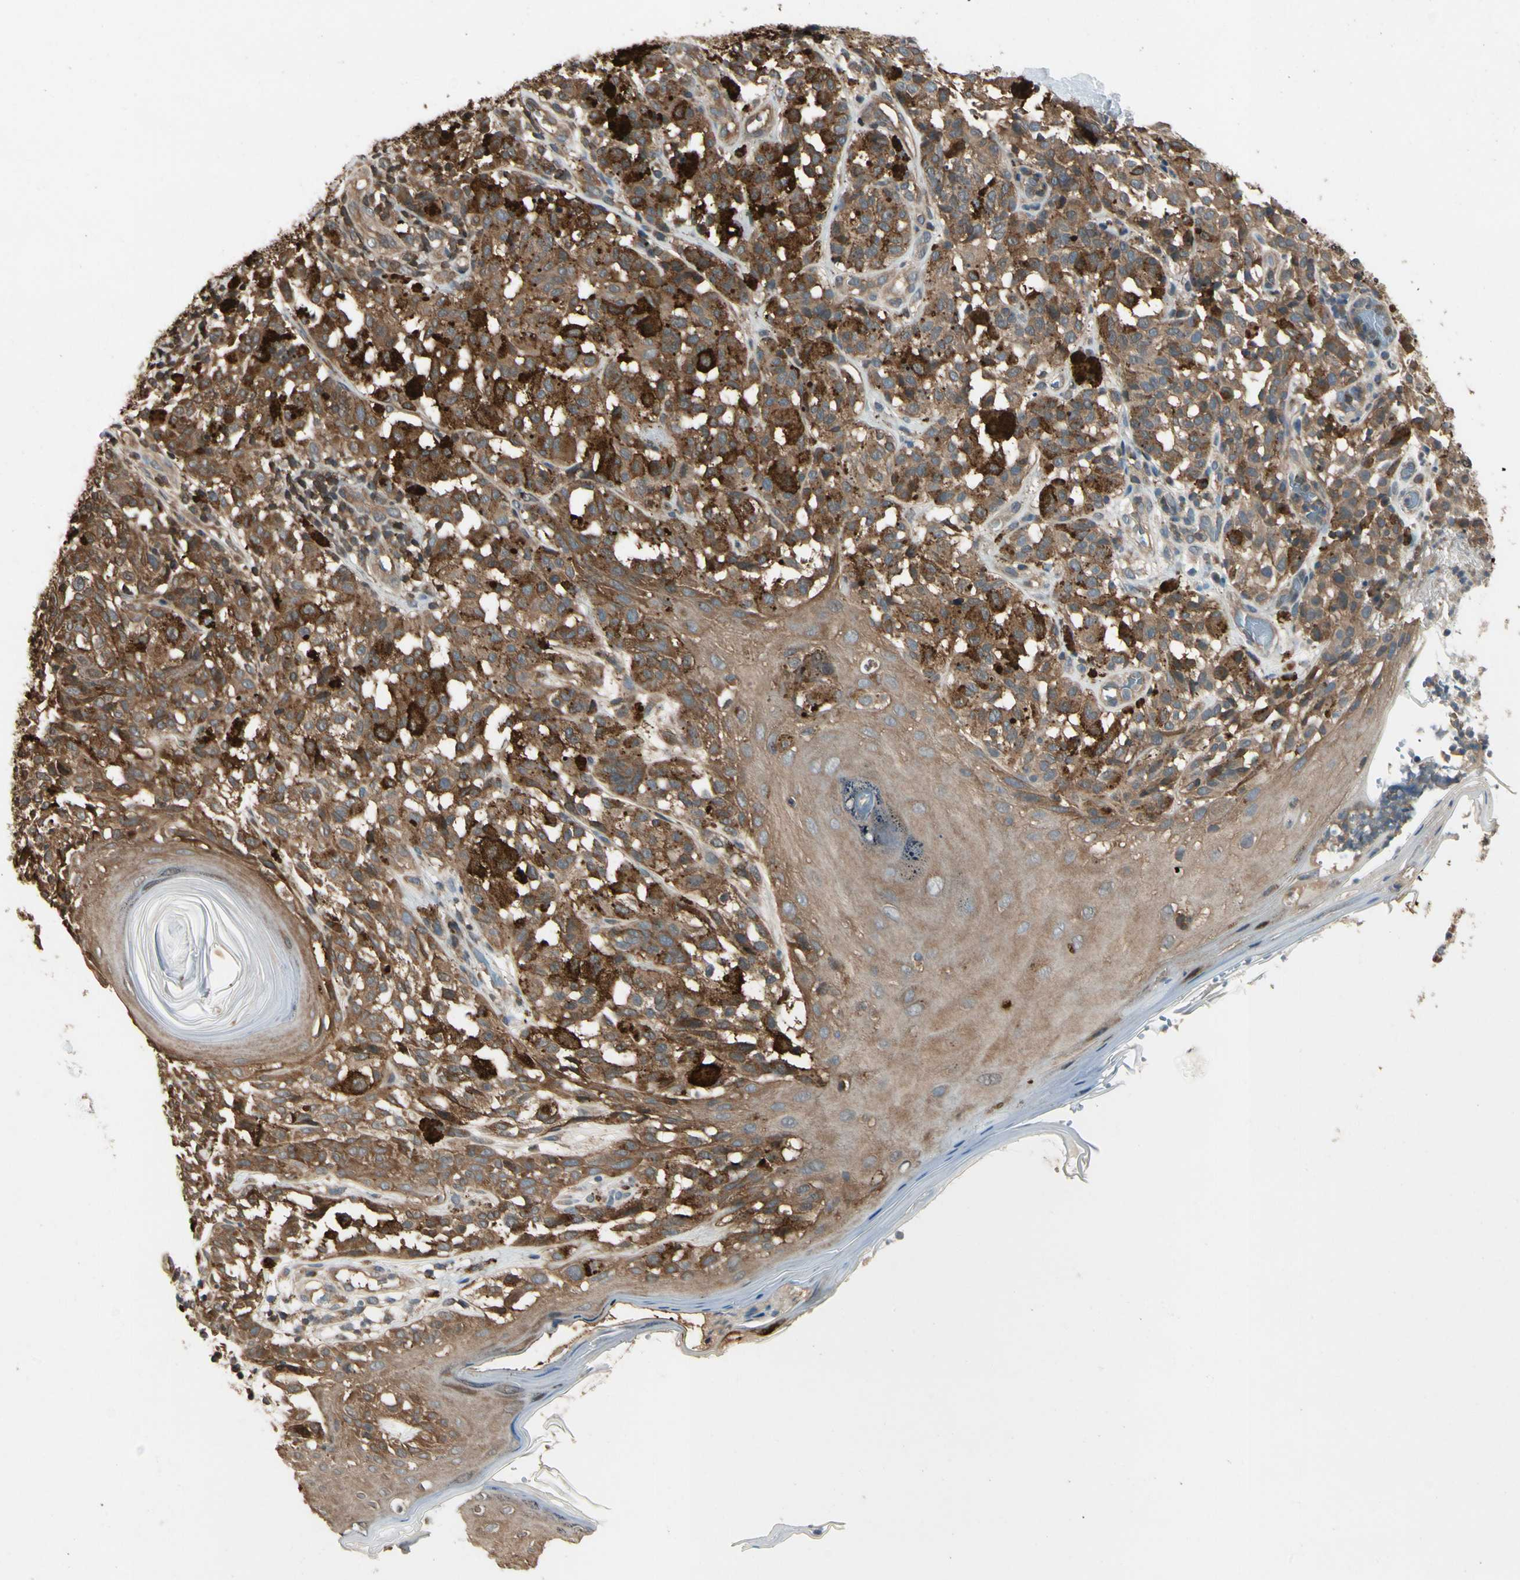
{"staining": {"intensity": "moderate", "quantity": ">75%", "location": "cytoplasmic/membranous,nuclear"}, "tissue": "melanoma", "cell_type": "Tumor cells", "image_type": "cancer", "snomed": [{"axis": "morphology", "description": "Malignant melanoma, NOS"}, {"axis": "topography", "description": "Skin"}], "caption": "A photomicrograph showing moderate cytoplasmic/membranous and nuclear expression in approximately >75% of tumor cells in malignant melanoma, as visualized by brown immunohistochemical staining.", "gene": "YWHAQ", "patient": {"sex": "female", "age": 46}}